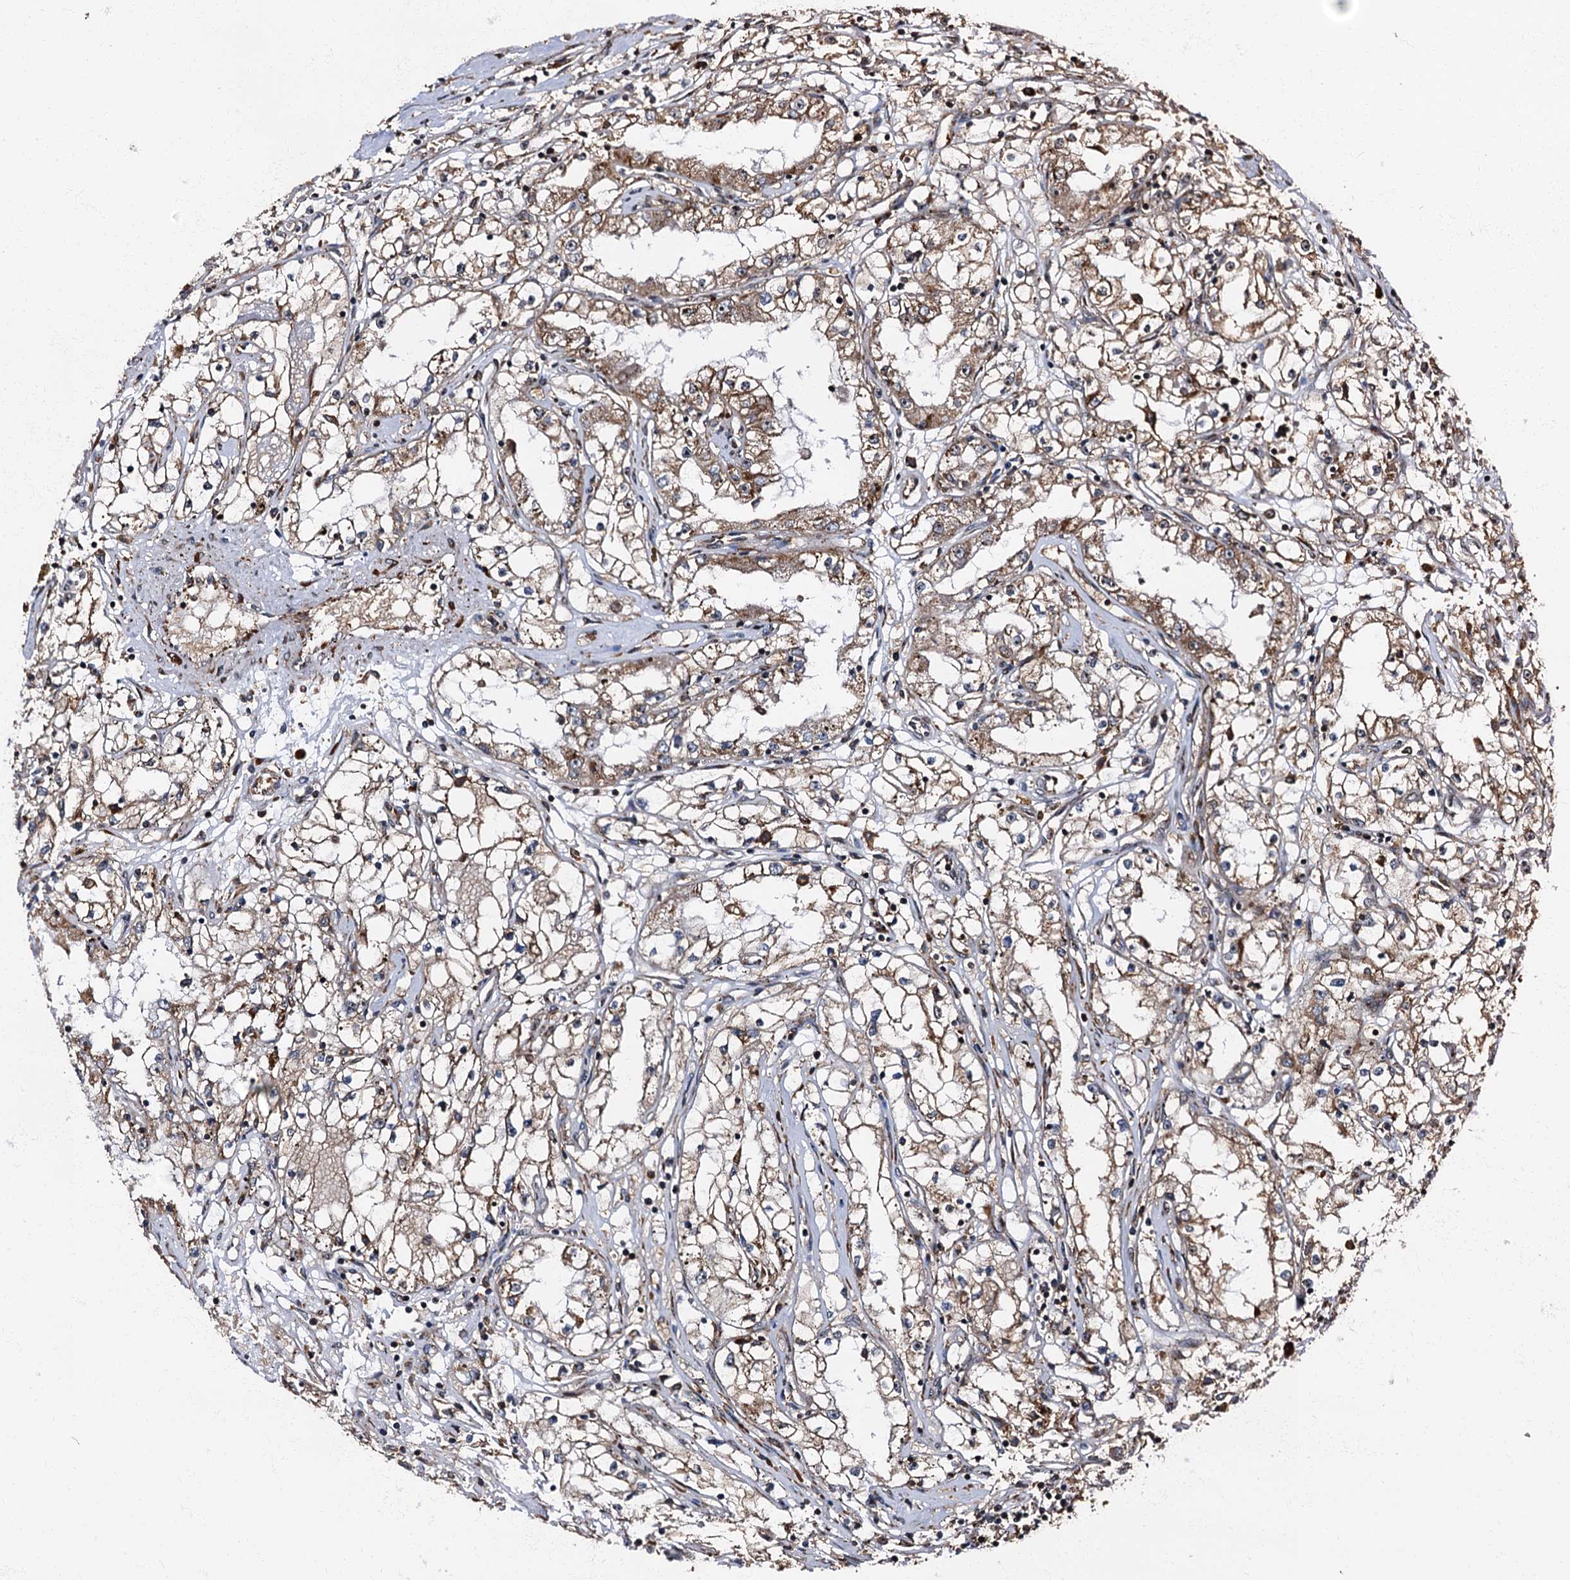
{"staining": {"intensity": "moderate", "quantity": "25%-75%", "location": "cytoplasmic/membranous"}, "tissue": "renal cancer", "cell_type": "Tumor cells", "image_type": "cancer", "snomed": [{"axis": "morphology", "description": "Adenocarcinoma, NOS"}, {"axis": "topography", "description": "Kidney"}], "caption": "Protein expression analysis of human renal cancer reveals moderate cytoplasmic/membranous positivity in approximately 25%-75% of tumor cells.", "gene": "ATP2C1", "patient": {"sex": "male", "age": 56}}